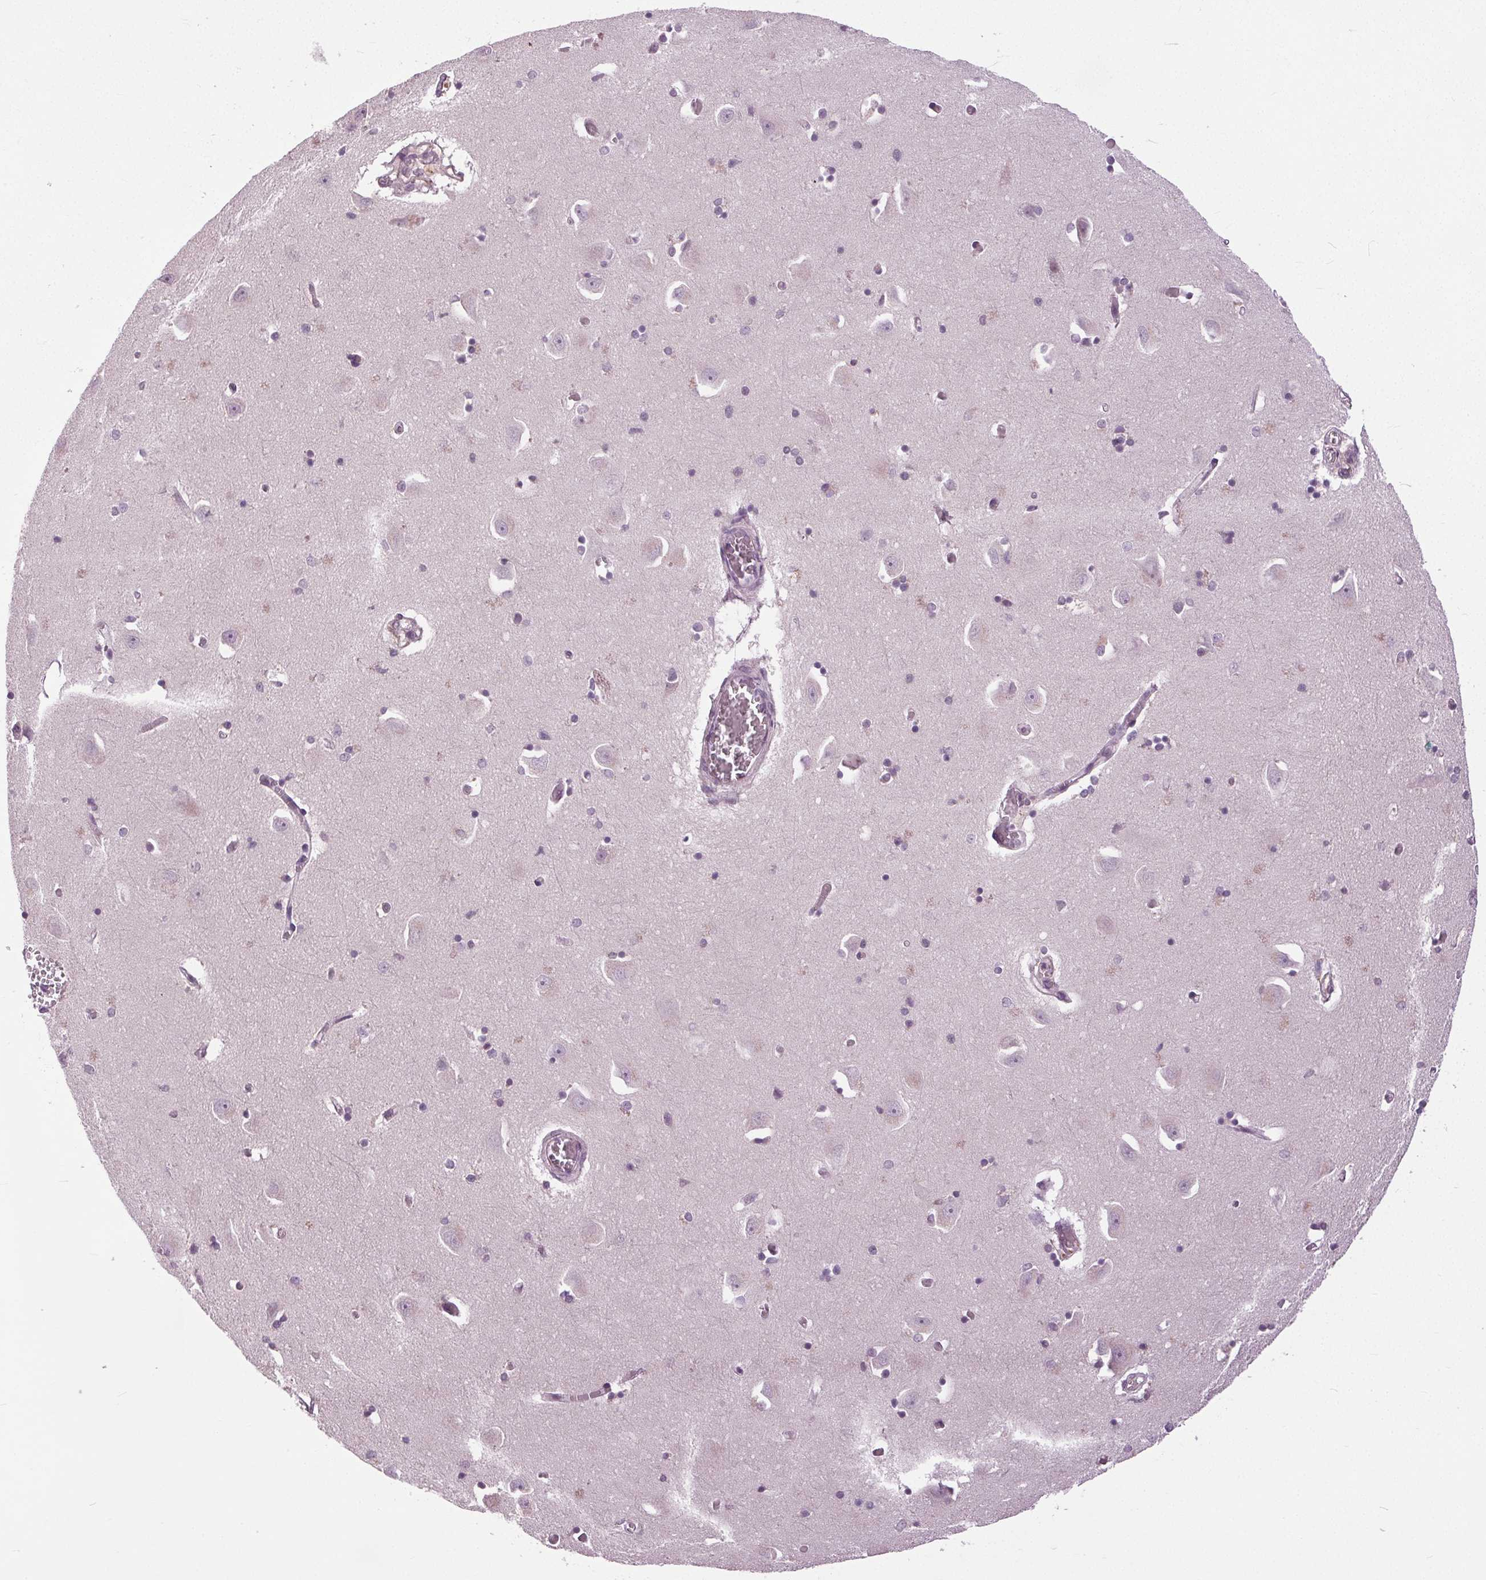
{"staining": {"intensity": "negative", "quantity": "none", "location": "none"}, "tissue": "caudate", "cell_type": "Glial cells", "image_type": "normal", "snomed": [{"axis": "morphology", "description": "Normal tissue, NOS"}, {"axis": "topography", "description": "Lateral ventricle wall"}, {"axis": "topography", "description": "Hippocampus"}], "caption": "Immunohistochemistry (IHC) micrograph of benign caudate: caudate stained with DAB (3,3'-diaminobenzidine) reveals no significant protein positivity in glial cells.", "gene": "BSDC1", "patient": {"sex": "female", "age": 63}}